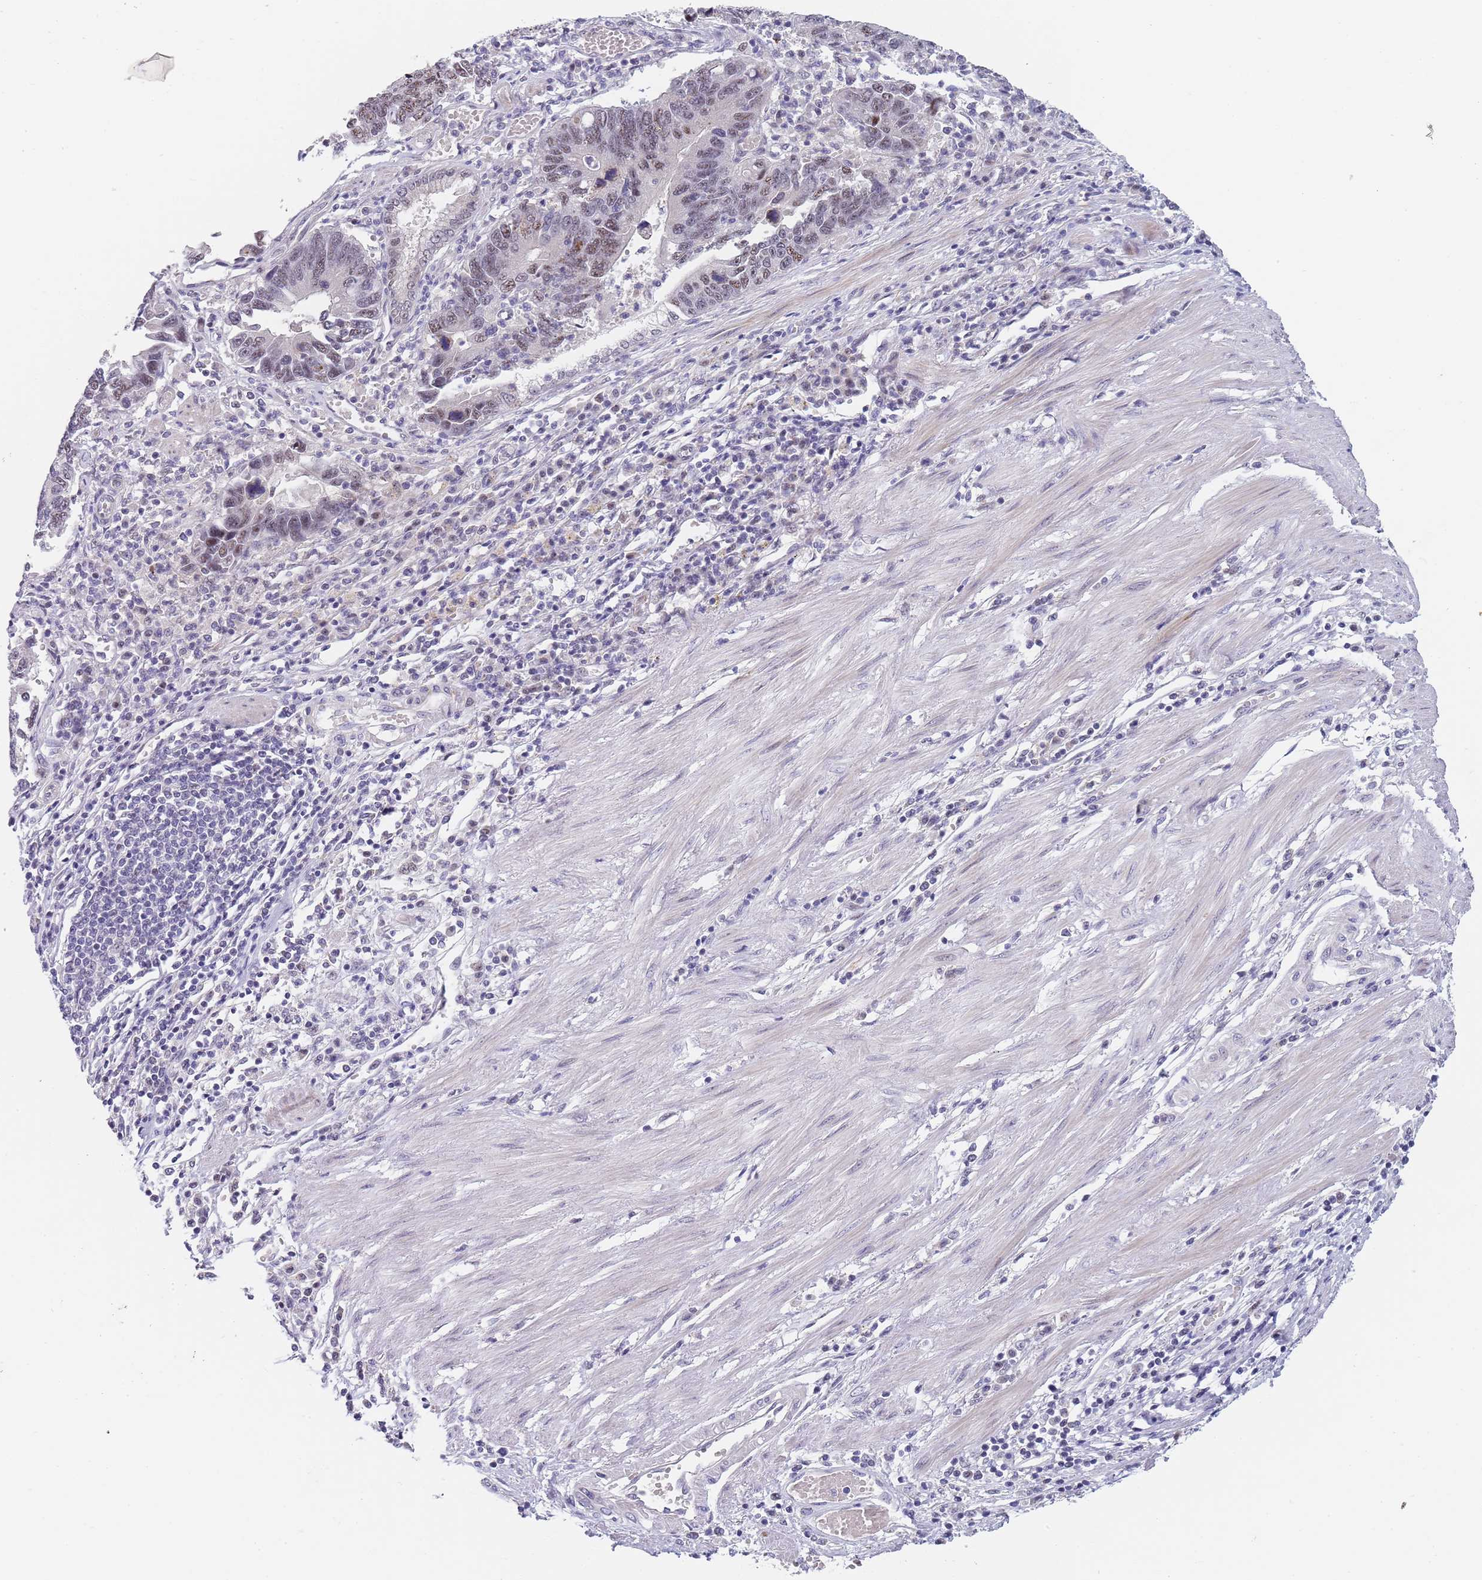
{"staining": {"intensity": "weak", "quantity": "<25%", "location": "nuclear"}, "tissue": "stomach cancer", "cell_type": "Tumor cells", "image_type": "cancer", "snomed": [{"axis": "morphology", "description": "Adenocarcinoma, NOS"}, {"axis": "topography", "description": "Stomach"}], "caption": "This is an immunohistochemistry (IHC) image of human stomach cancer. There is no expression in tumor cells.", "gene": "PLCL2", "patient": {"sex": "male", "age": 59}}